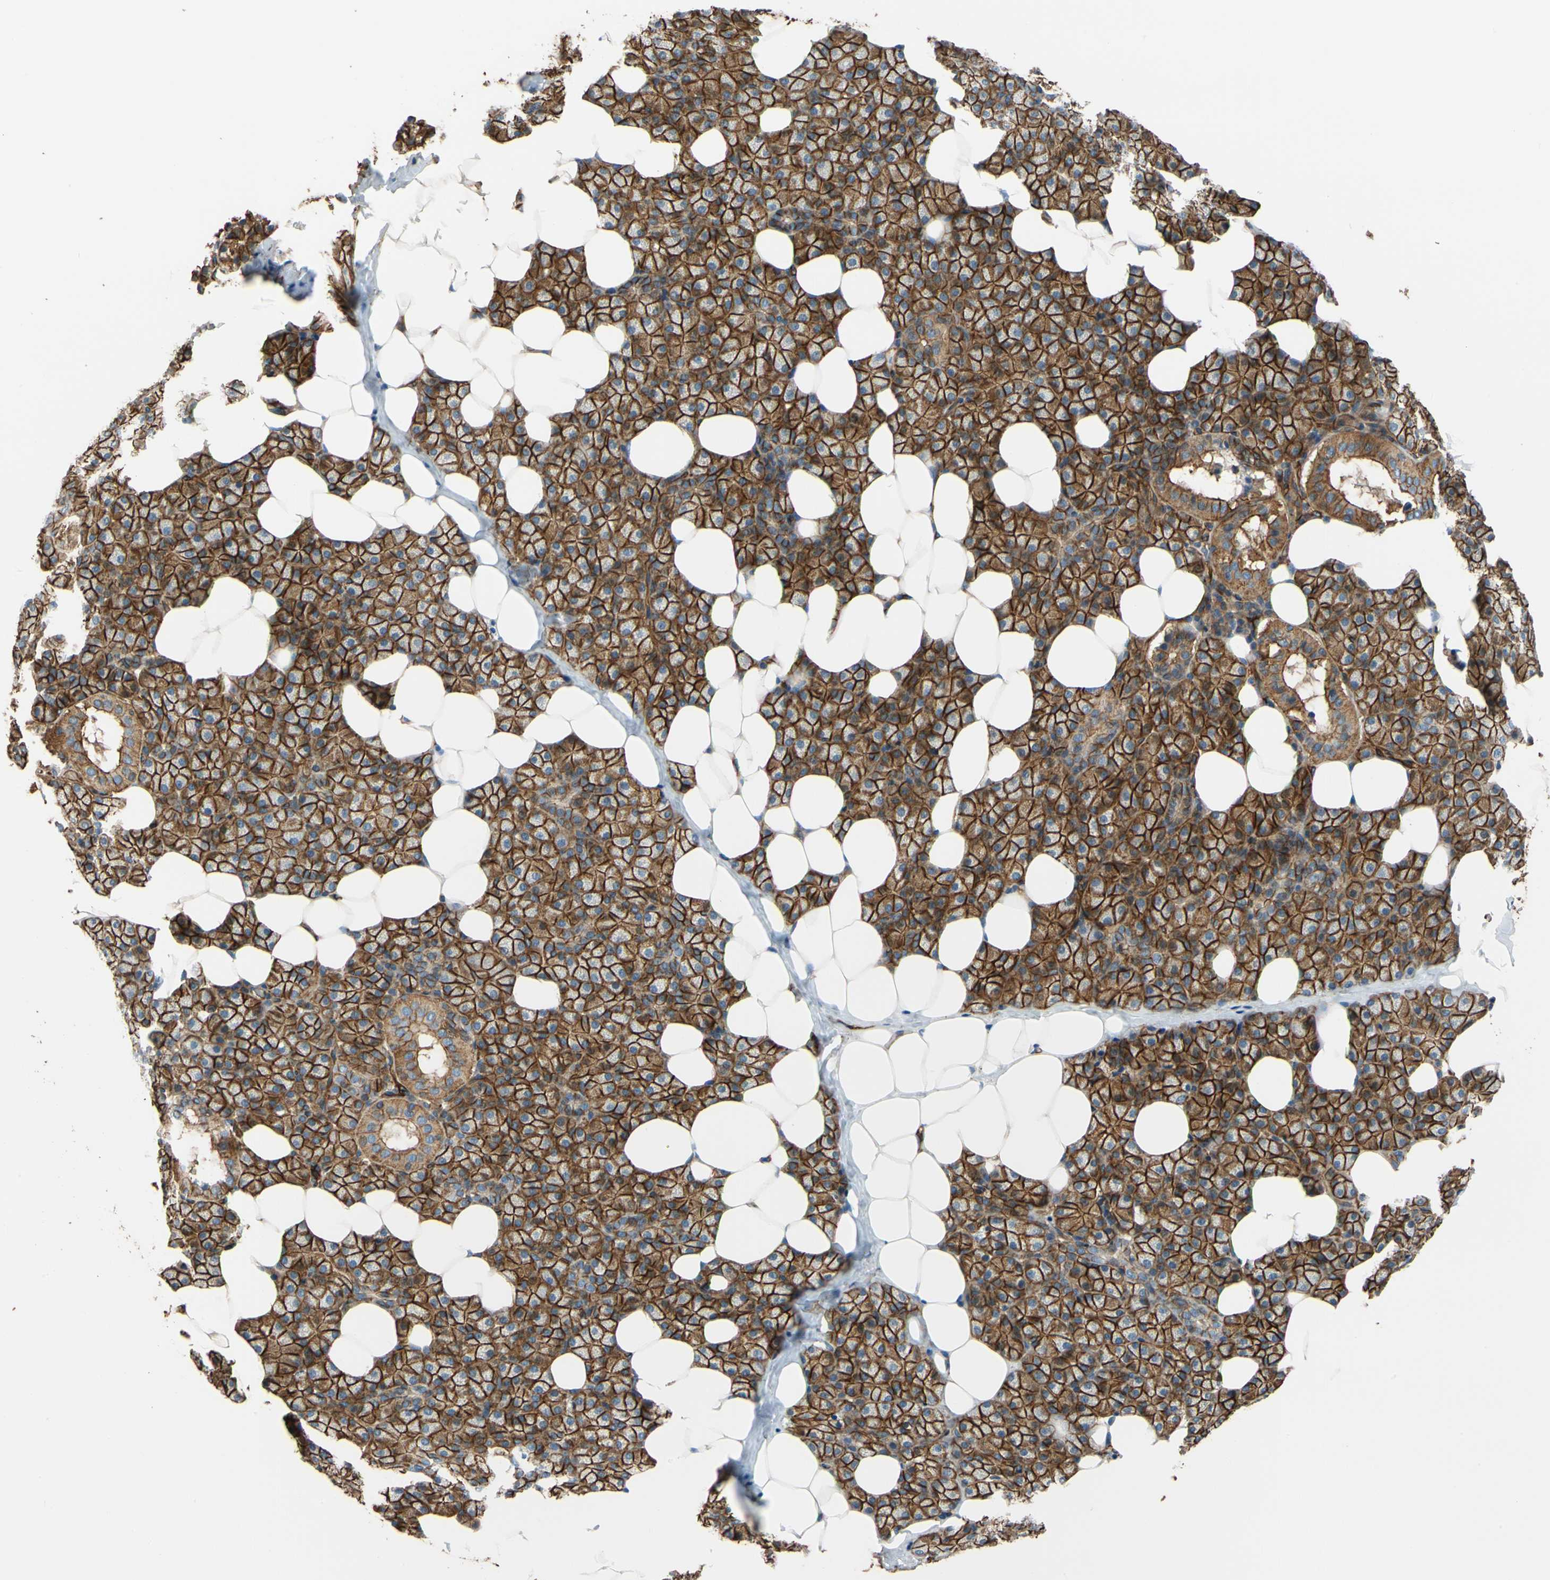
{"staining": {"intensity": "strong", "quantity": ">75%", "location": "cytoplasmic/membranous"}, "tissue": "salivary gland", "cell_type": "Glandular cells", "image_type": "normal", "snomed": [{"axis": "morphology", "description": "Normal tissue, NOS"}, {"axis": "topography", "description": "Lymph node"}, {"axis": "topography", "description": "Salivary gland"}], "caption": "Salivary gland stained with DAB immunohistochemistry exhibits high levels of strong cytoplasmic/membranous staining in approximately >75% of glandular cells. The staining is performed using DAB (3,3'-diaminobenzidine) brown chromogen to label protein expression. The nuclei are counter-stained blue using hematoxylin.", "gene": "SPTAN1", "patient": {"sex": "male", "age": 8}}